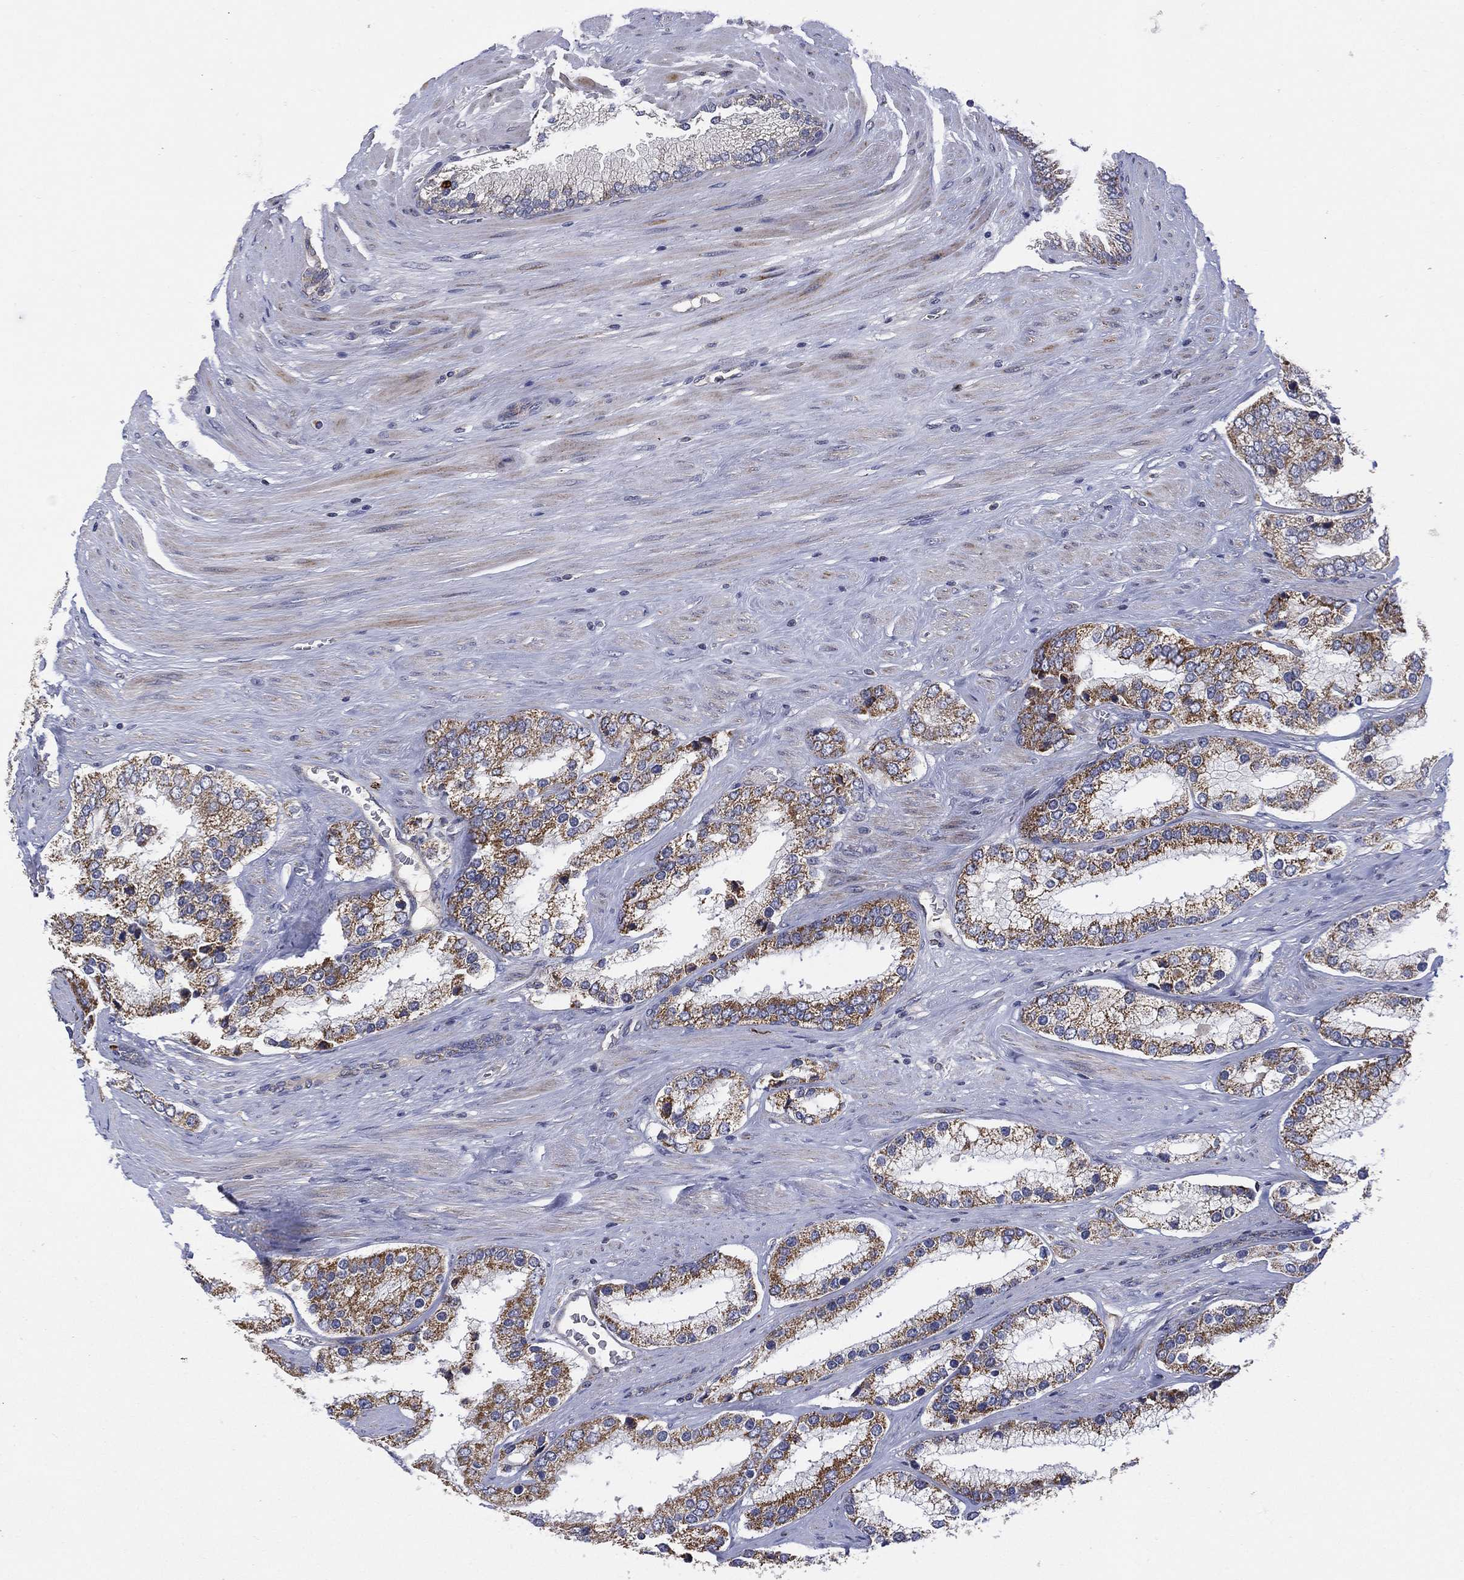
{"staining": {"intensity": "strong", "quantity": ">75%", "location": "cytoplasmic/membranous"}, "tissue": "prostate cancer", "cell_type": "Tumor cells", "image_type": "cancer", "snomed": [{"axis": "morphology", "description": "Adenocarcinoma, Low grade"}, {"axis": "topography", "description": "Prostate"}], "caption": "Prostate adenocarcinoma (low-grade) tissue reveals strong cytoplasmic/membranous staining in about >75% of tumor cells", "gene": "PPP2R5A", "patient": {"sex": "male", "age": 69}}